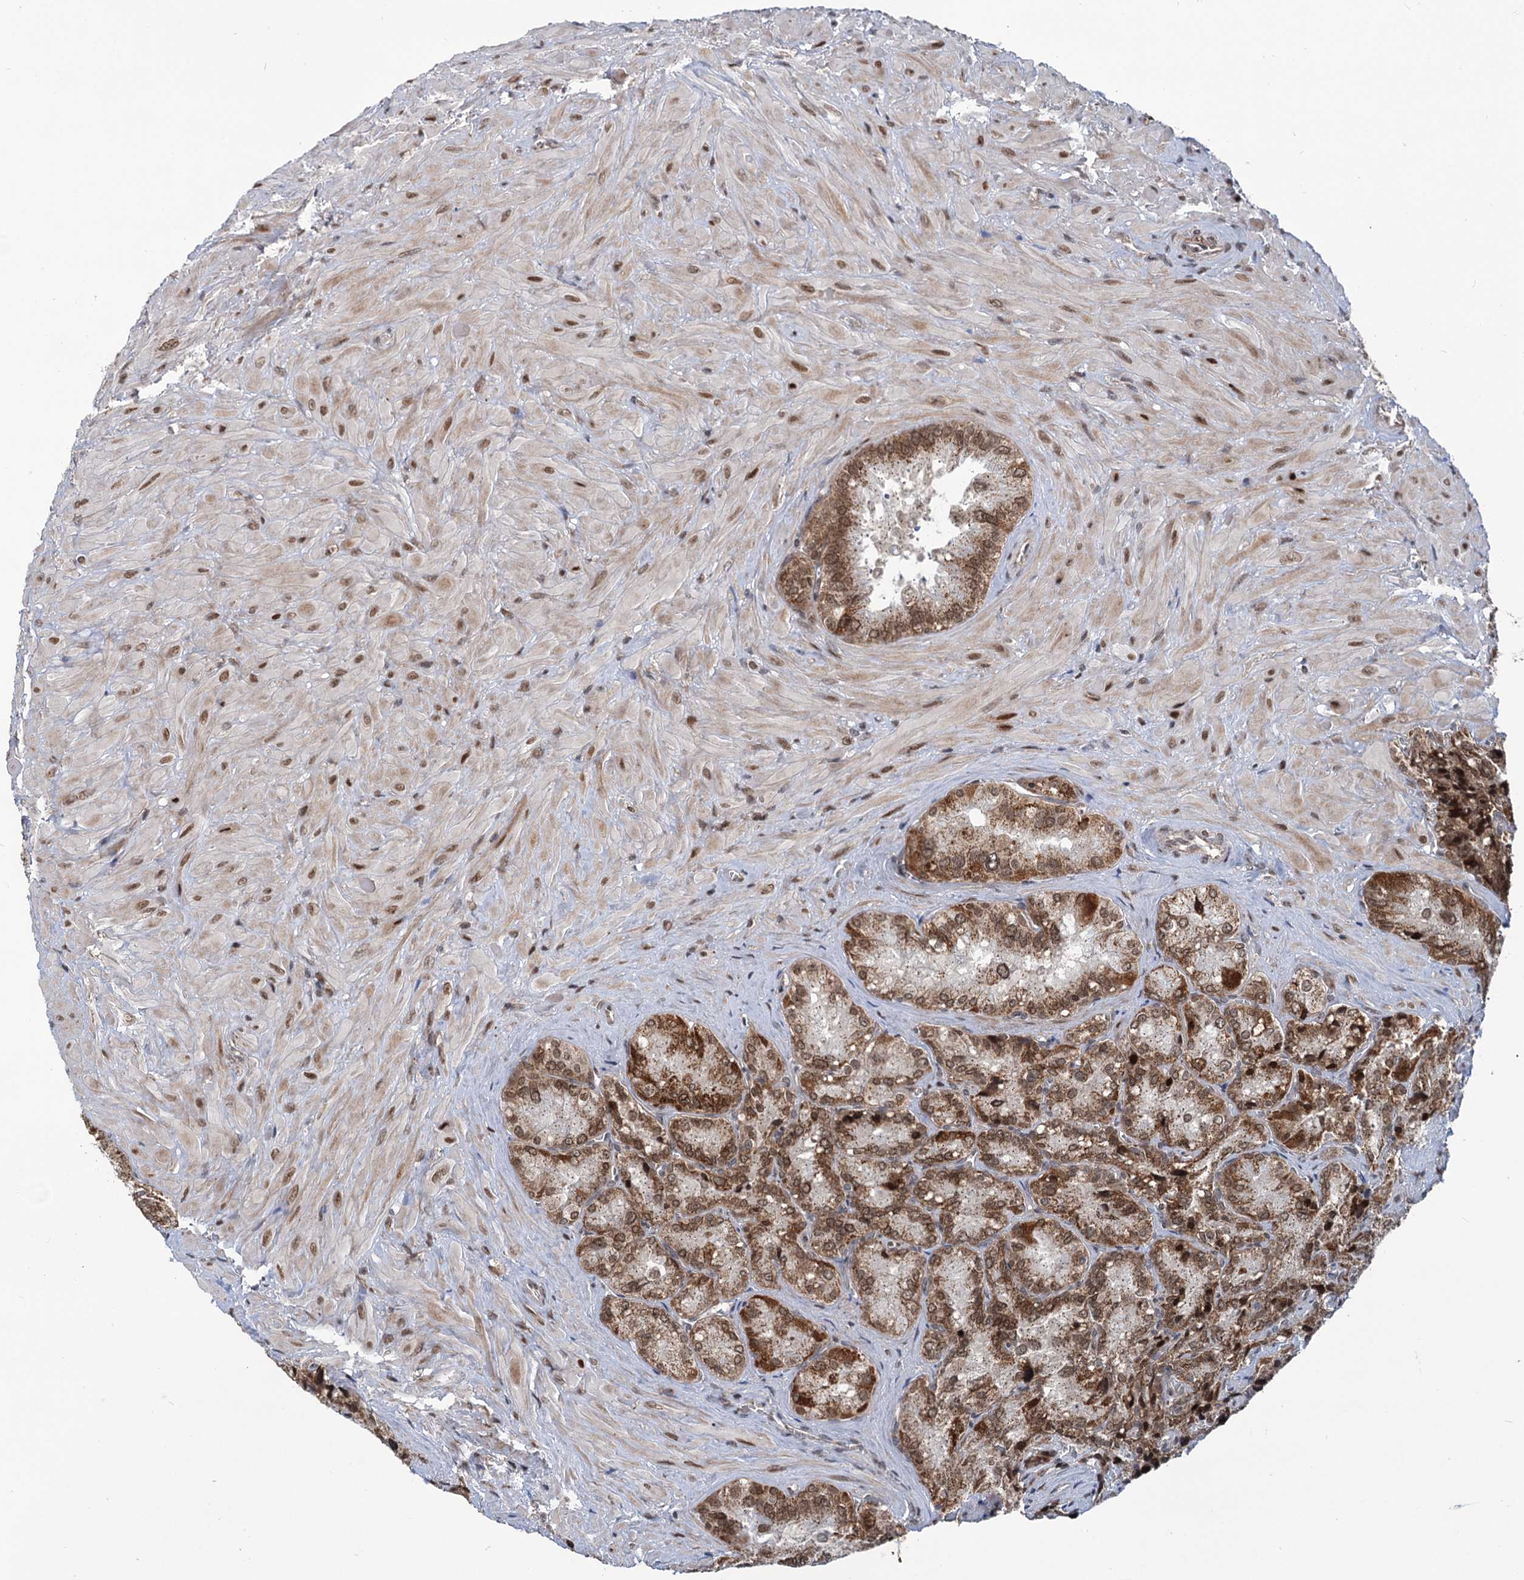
{"staining": {"intensity": "moderate", "quantity": ">75%", "location": "cytoplasmic/membranous,nuclear"}, "tissue": "seminal vesicle", "cell_type": "Glandular cells", "image_type": "normal", "snomed": [{"axis": "morphology", "description": "Normal tissue, NOS"}, {"axis": "topography", "description": "Seminal veicle"}], "caption": "High-magnification brightfield microscopy of unremarkable seminal vesicle stained with DAB (3,3'-diaminobenzidine) (brown) and counterstained with hematoxylin (blue). glandular cells exhibit moderate cytoplasmic/membranous,nuclear staining is present in approximately>75% of cells.", "gene": "PHC3", "patient": {"sex": "male", "age": 62}}